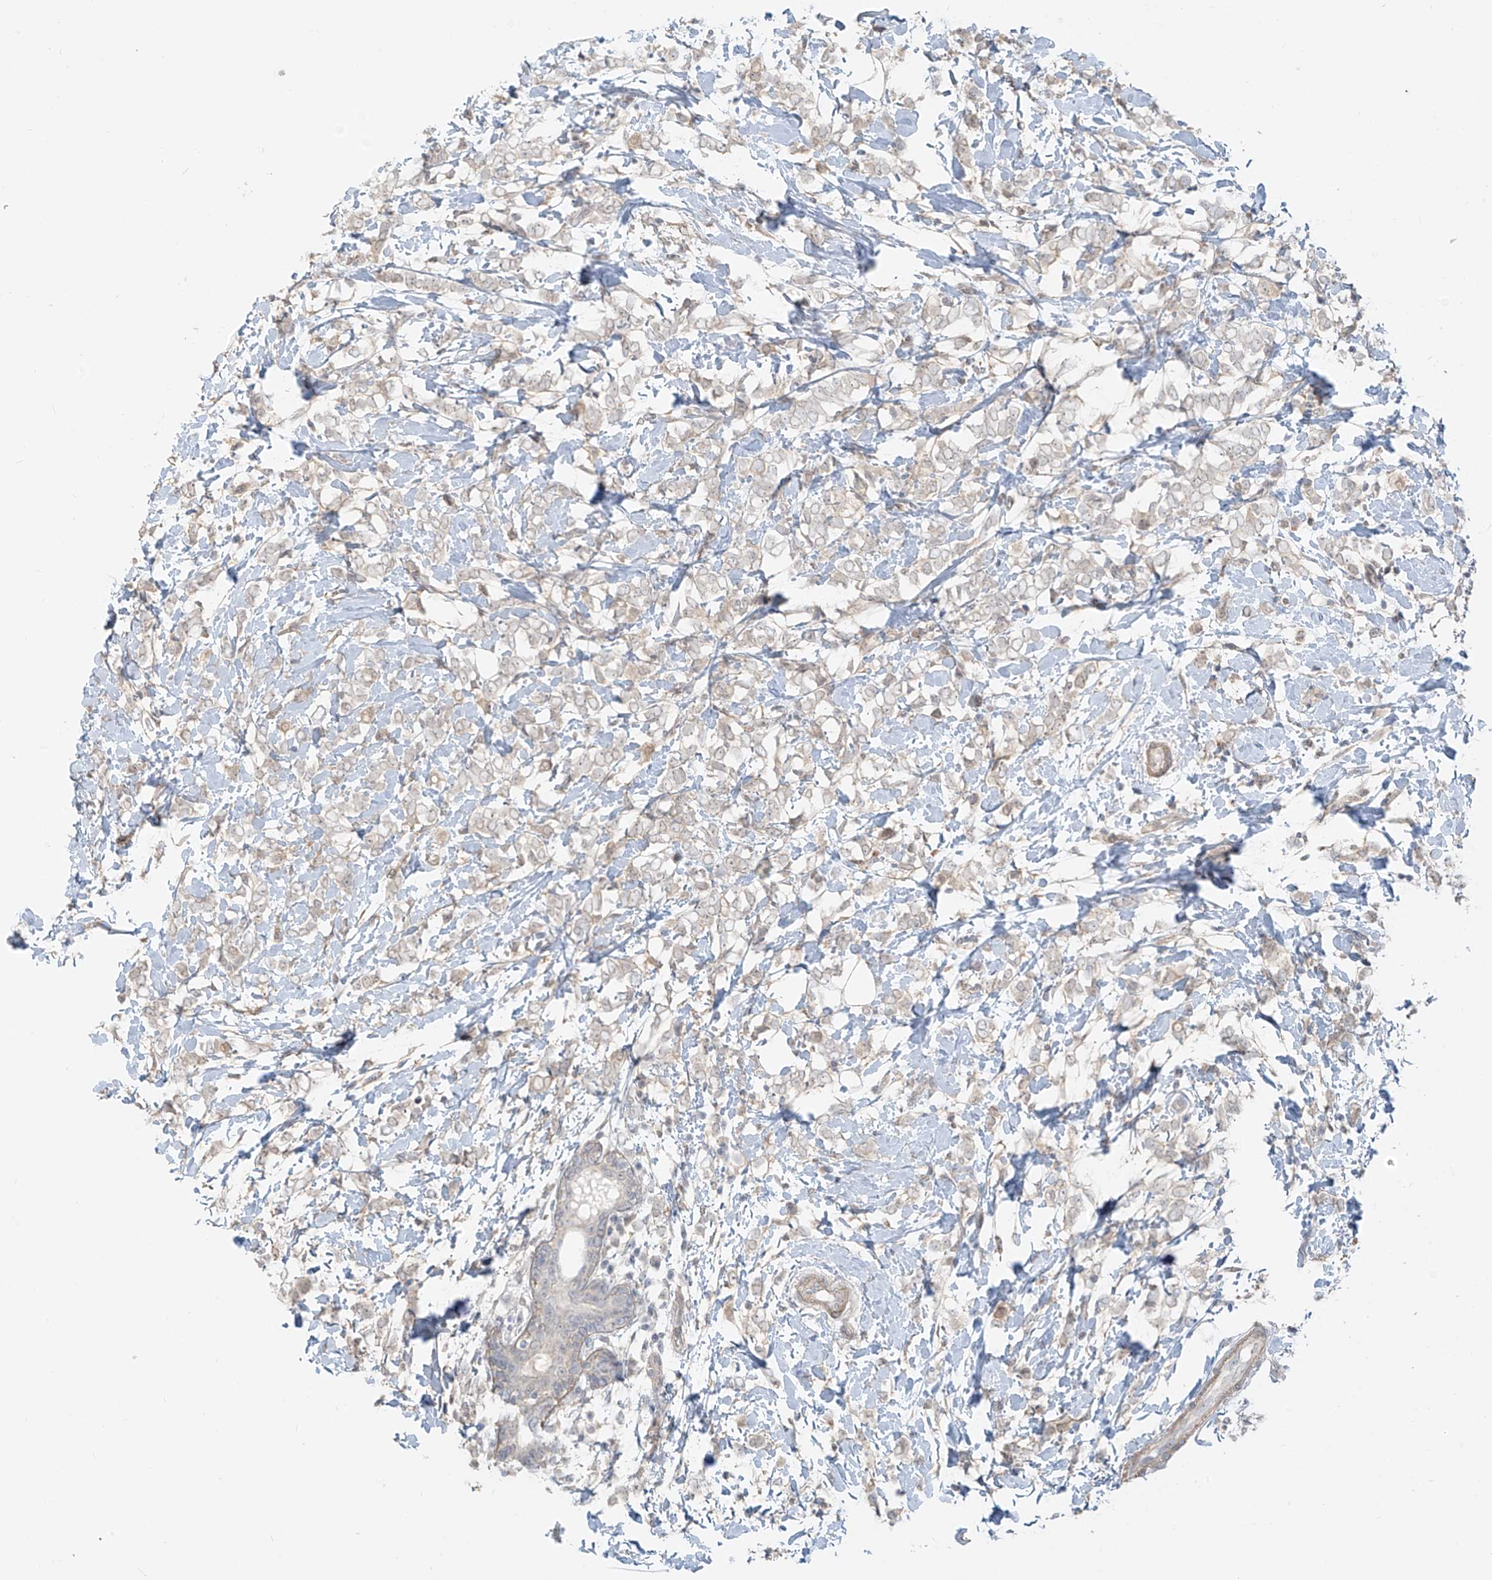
{"staining": {"intensity": "weak", "quantity": "25%-75%", "location": "cytoplasmic/membranous"}, "tissue": "breast cancer", "cell_type": "Tumor cells", "image_type": "cancer", "snomed": [{"axis": "morphology", "description": "Normal tissue, NOS"}, {"axis": "morphology", "description": "Lobular carcinoma"}, {"axis": "topography", "description": "Breast"}], "caption": "A histopathology image showing weak cytoplasmic/membranous staining in about 25%-75% of tumor cells in breast cancer, as visualized by brown immunohistochemical staining.", "gene": "ABCD1", "patient": {"sex": "female", "age": 47}}